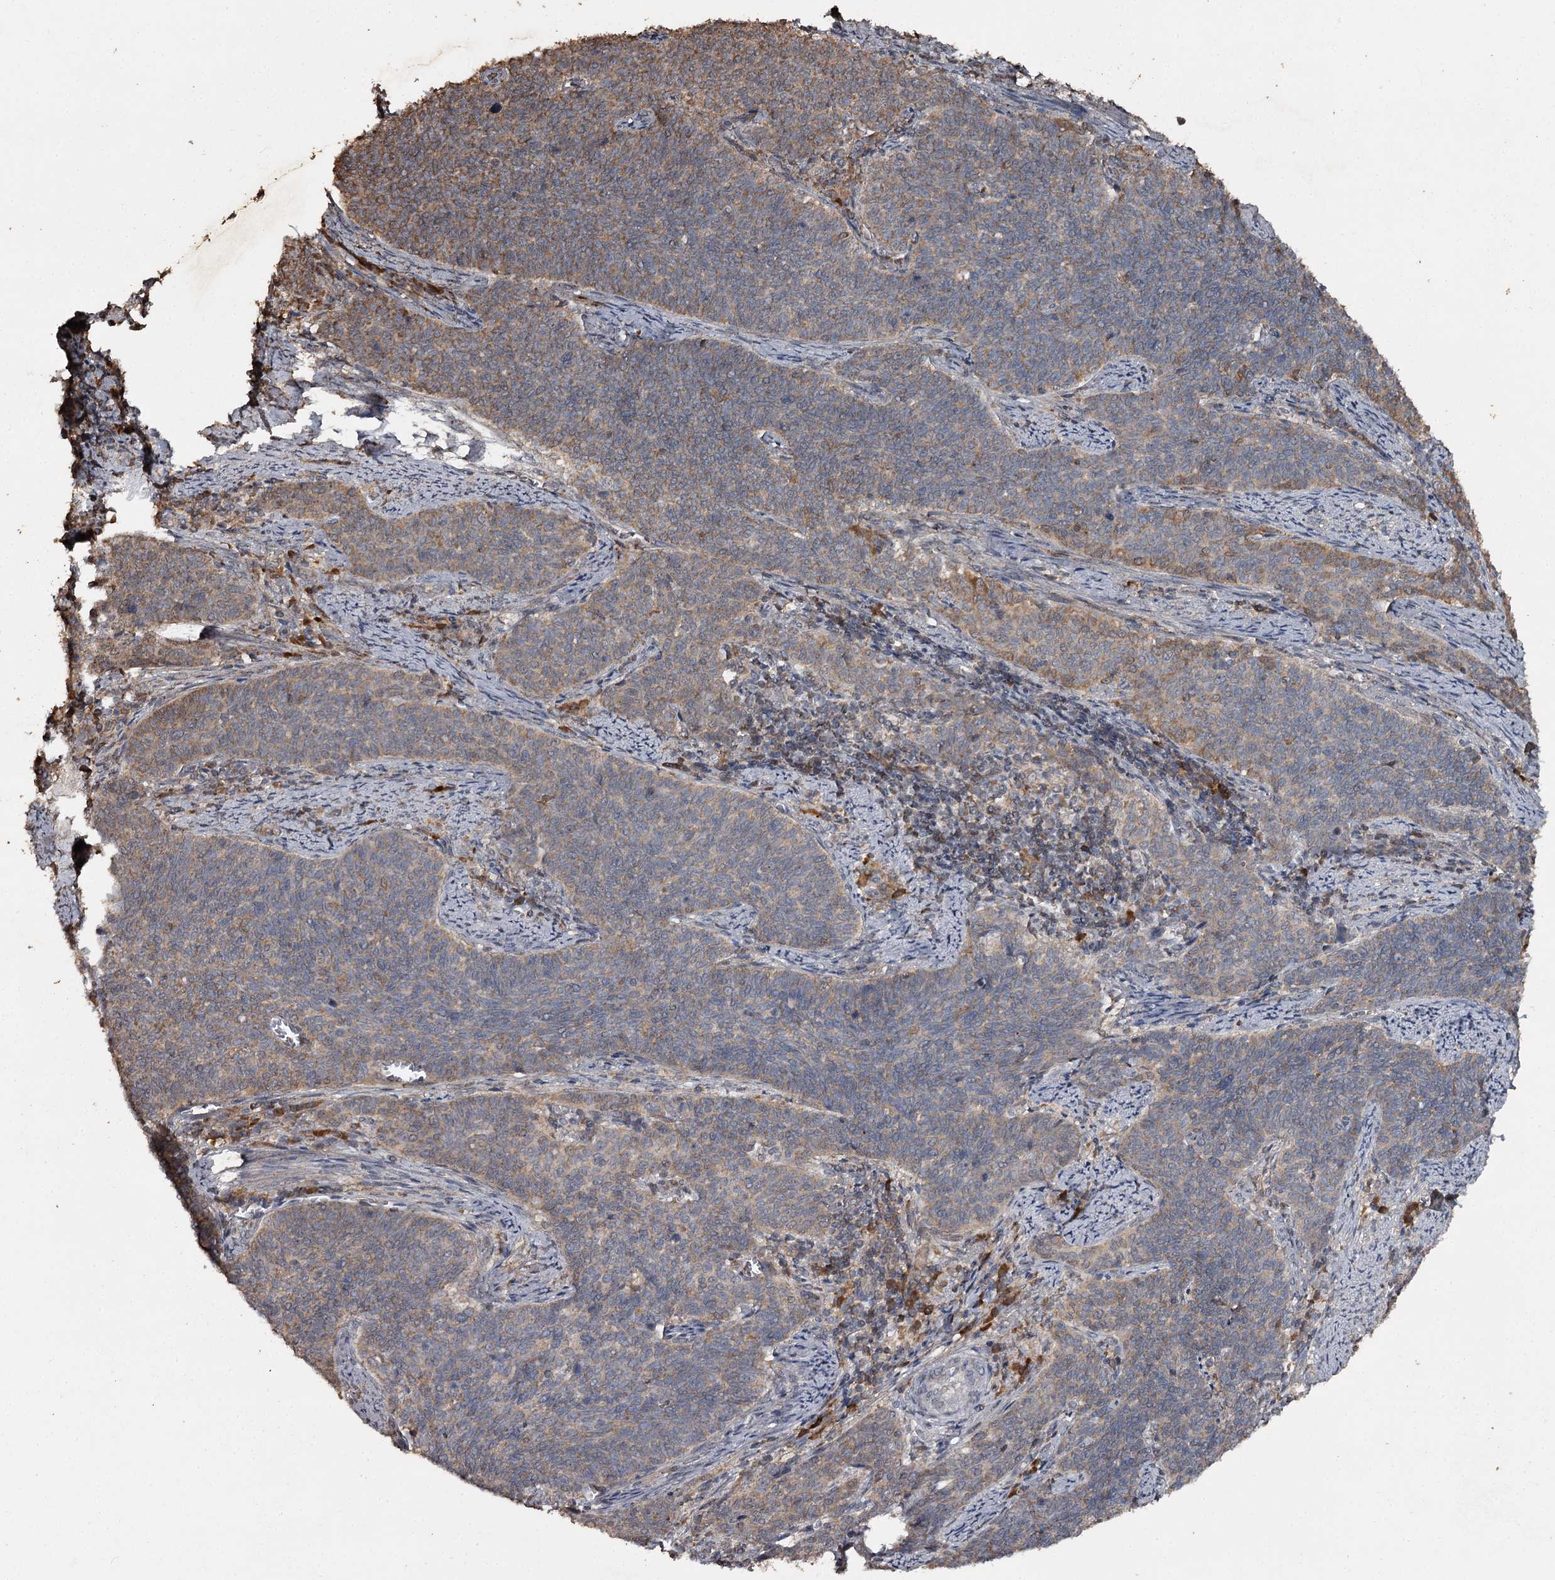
{"staining": {"intensity": "moderate", "quantity": "<25%", "location": "cytoplasmic/membranous"}, "tissue": "cervical cancer", "cell_type": "Tumor cells", "image_type": "cancer", "snomed": [{"axis": "morphology", "description": "Squamous cell carcinoma, NOS"}, {"axis": "topography", "description": "Cervix"}], "caption": "Immunohistochemical staining of squamous cell carcinoma (cervical) shows moderate cytoplasmic/membranous protein expression in about <25% of tumor cells. The staining was performed using DAB (3,3'-diaminobenzidine) to visualize the protein expression in brown, while the nuclei were stained in blue with hematoxylin (Magnification: 20x).", "gene": "WIPI1", "patient": {"sex": "female", "age": 39}}